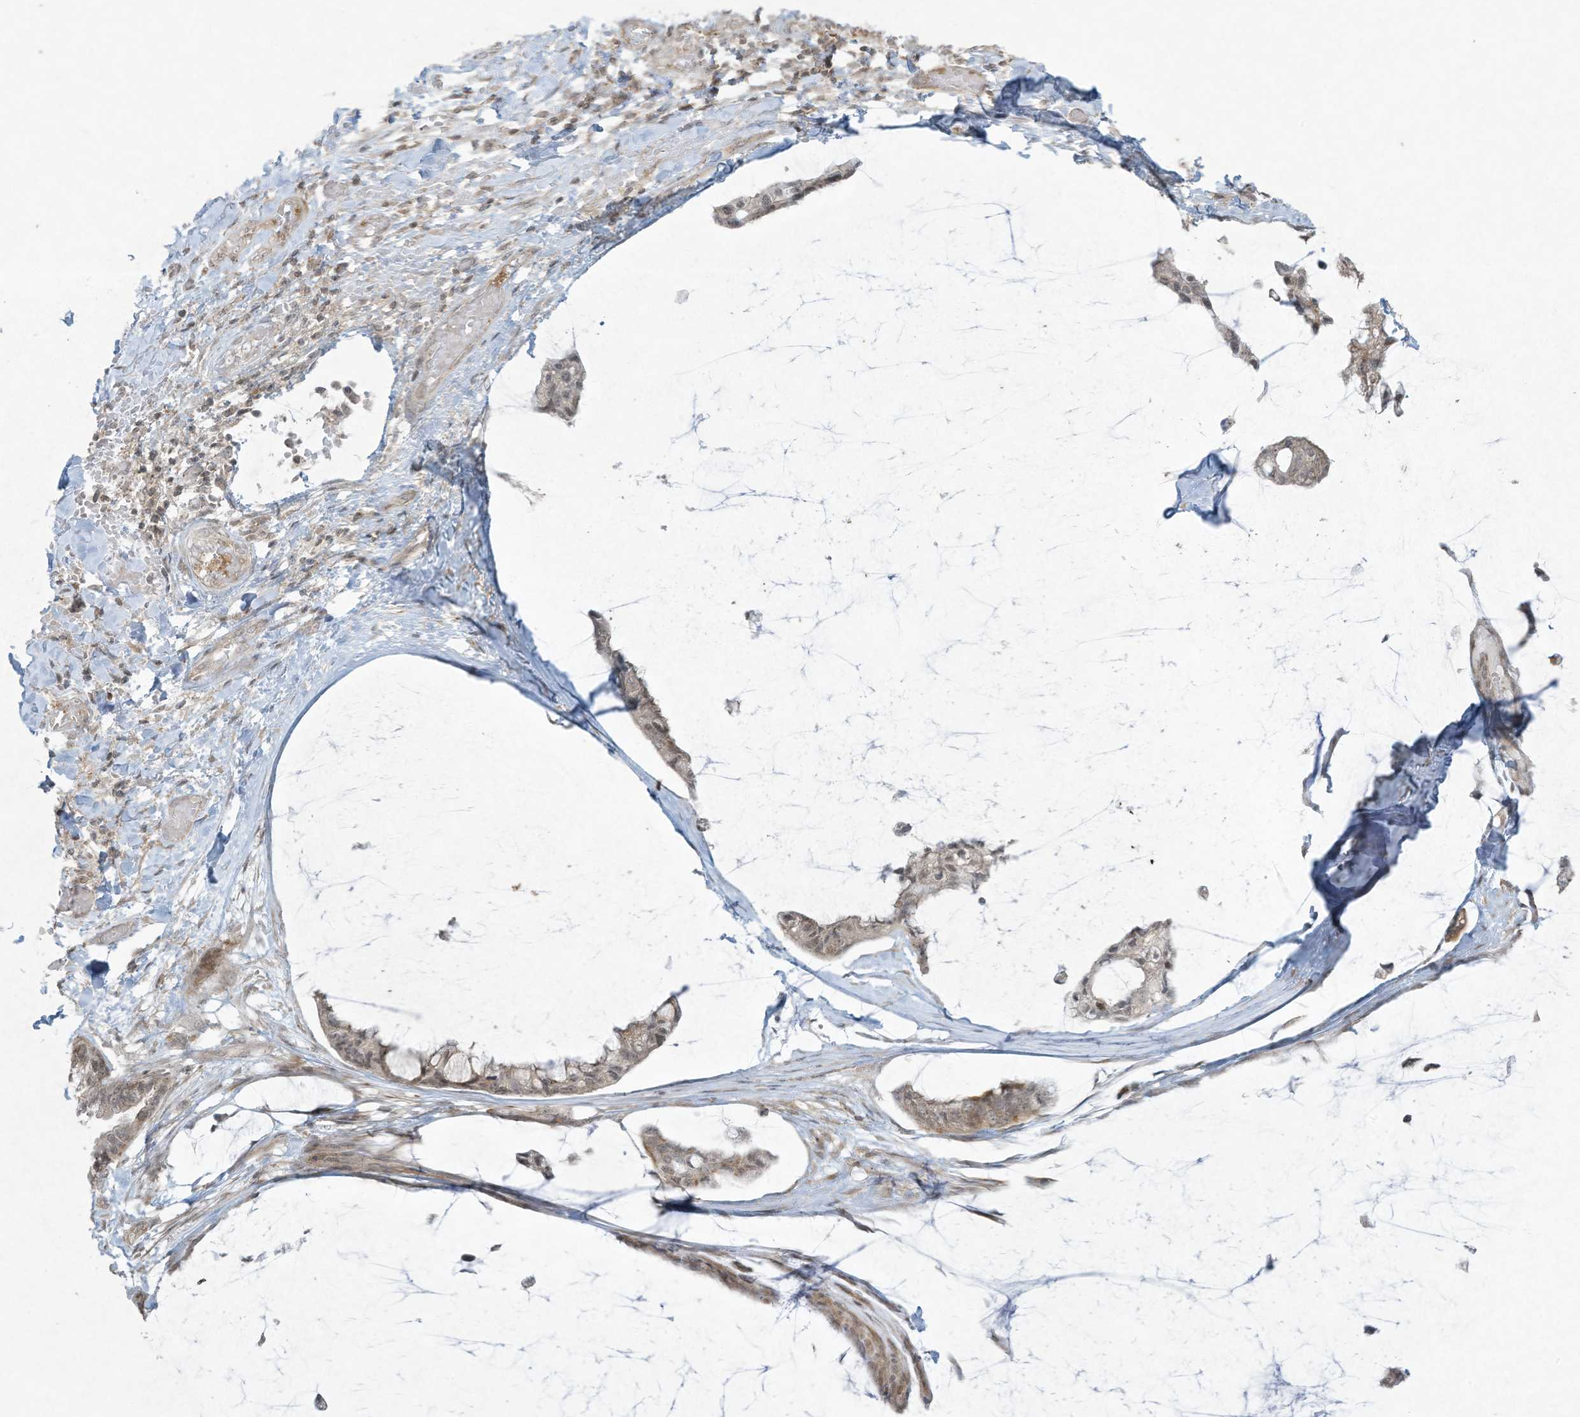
{"staining": {"intensity": "negative", "quantity": "none", "location": "none"}, "tissue": "ovarian cancer", "cell_type": "Tumor cells", "image_type": "cancer", "snomed": [{"axis": "morphology", "description": "Cystadenocarcinoma, mucinous, NOS"}, {"axis": "topography", "description": "Ovary"}], "caption": "A micrograph of human ovarian cancer (mucinous cystadenocarcinoma) is negative for staining in tumor cells.", "gene": "ZNF263", "patient": {"sex": "female", "age": 39}}